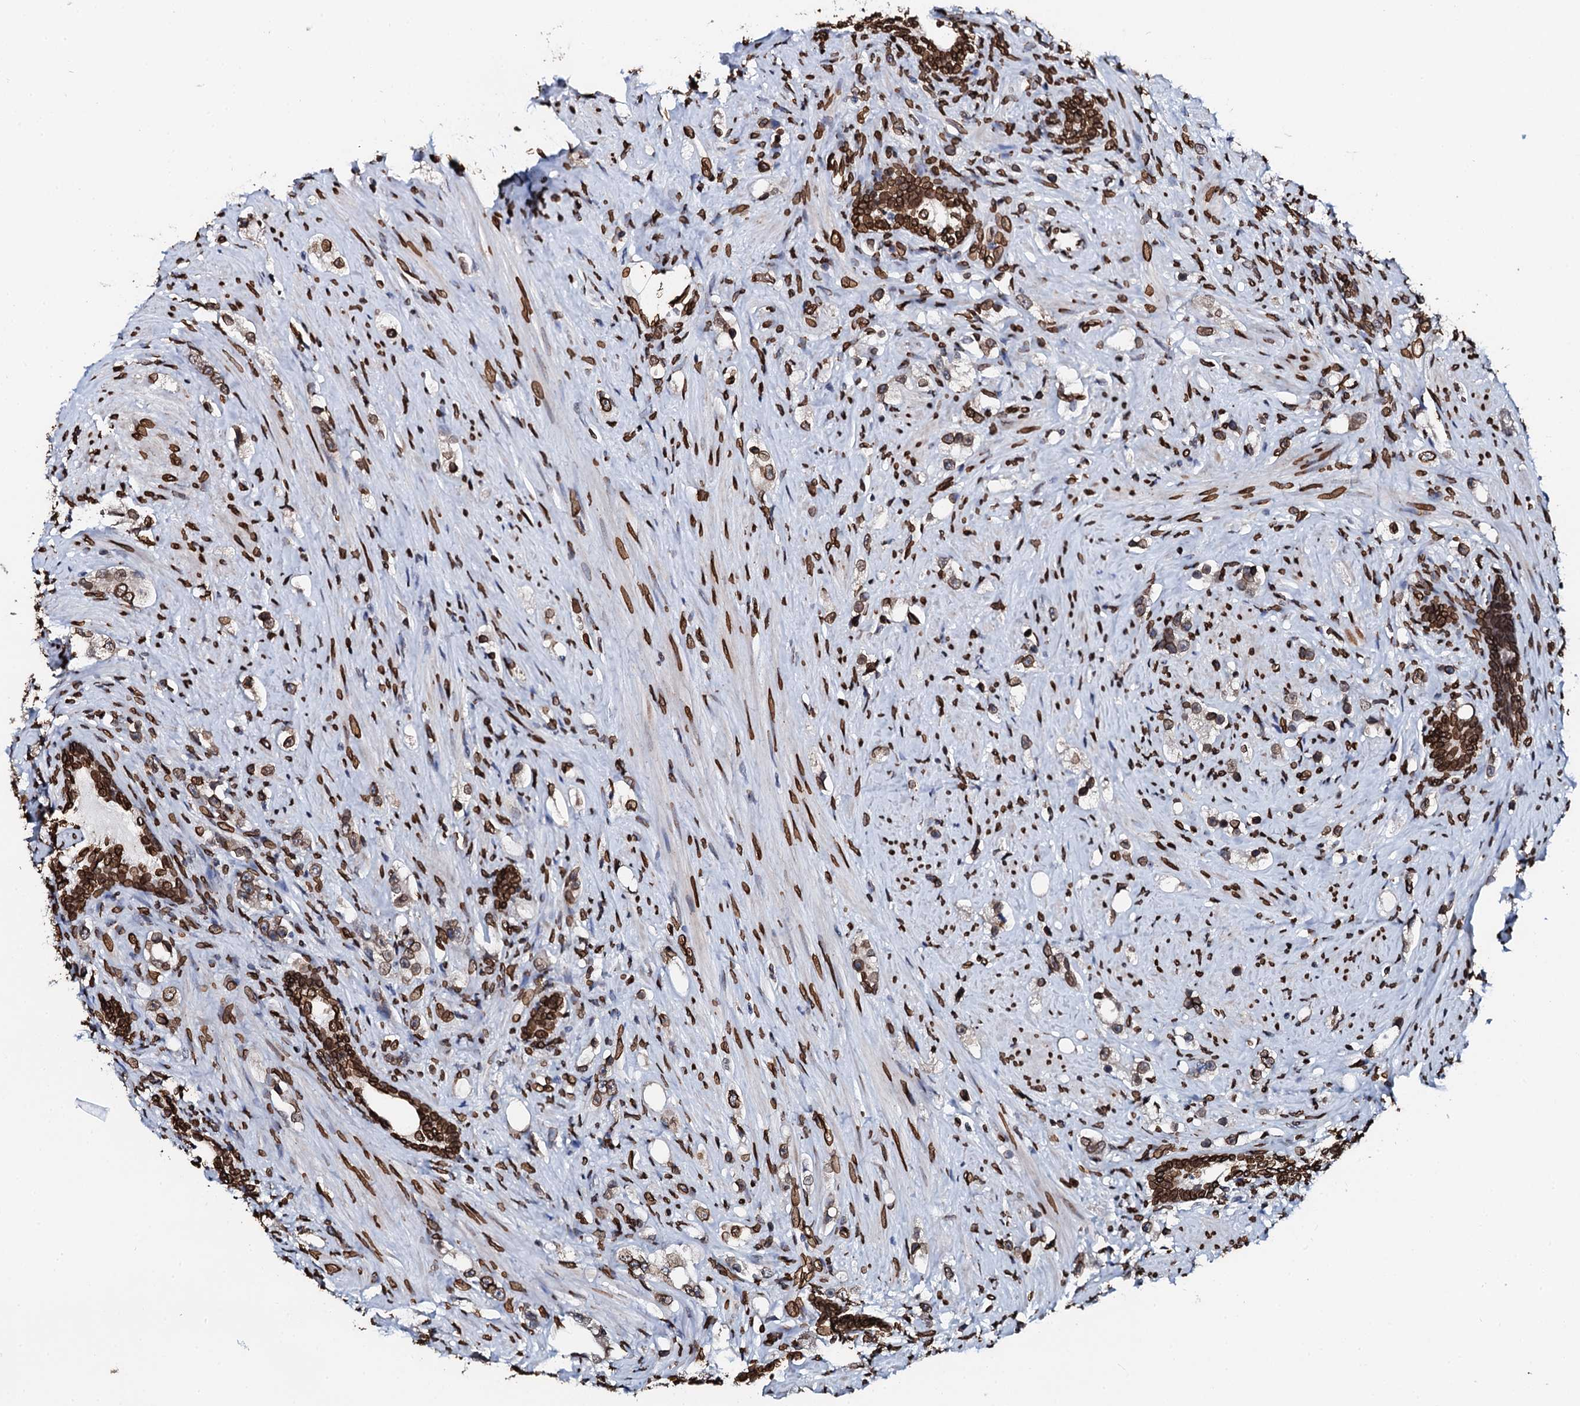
{"staining": {"intensity": "moderate", "quantity": ">75%", "location": "cytoplasmic/membranous,nuclear"}, "tissue": "prostate cancer", "cell_type": "Tumor cells", "image_type": "cancer", "snomed": [{"axis": "morphology", "description": "Adenocarcinoma, High grade"}, {"axis": "topography", "description": "Prostate"}], "caption": "Brown immunohistochemical staining in prostate cancer exhibits moderate cytoplasmic/membranous and nuclear staining in approximately >75% of tumor cells.", "gene": "KATNAL2", "patient": {"sex": "male", "age": 63}}